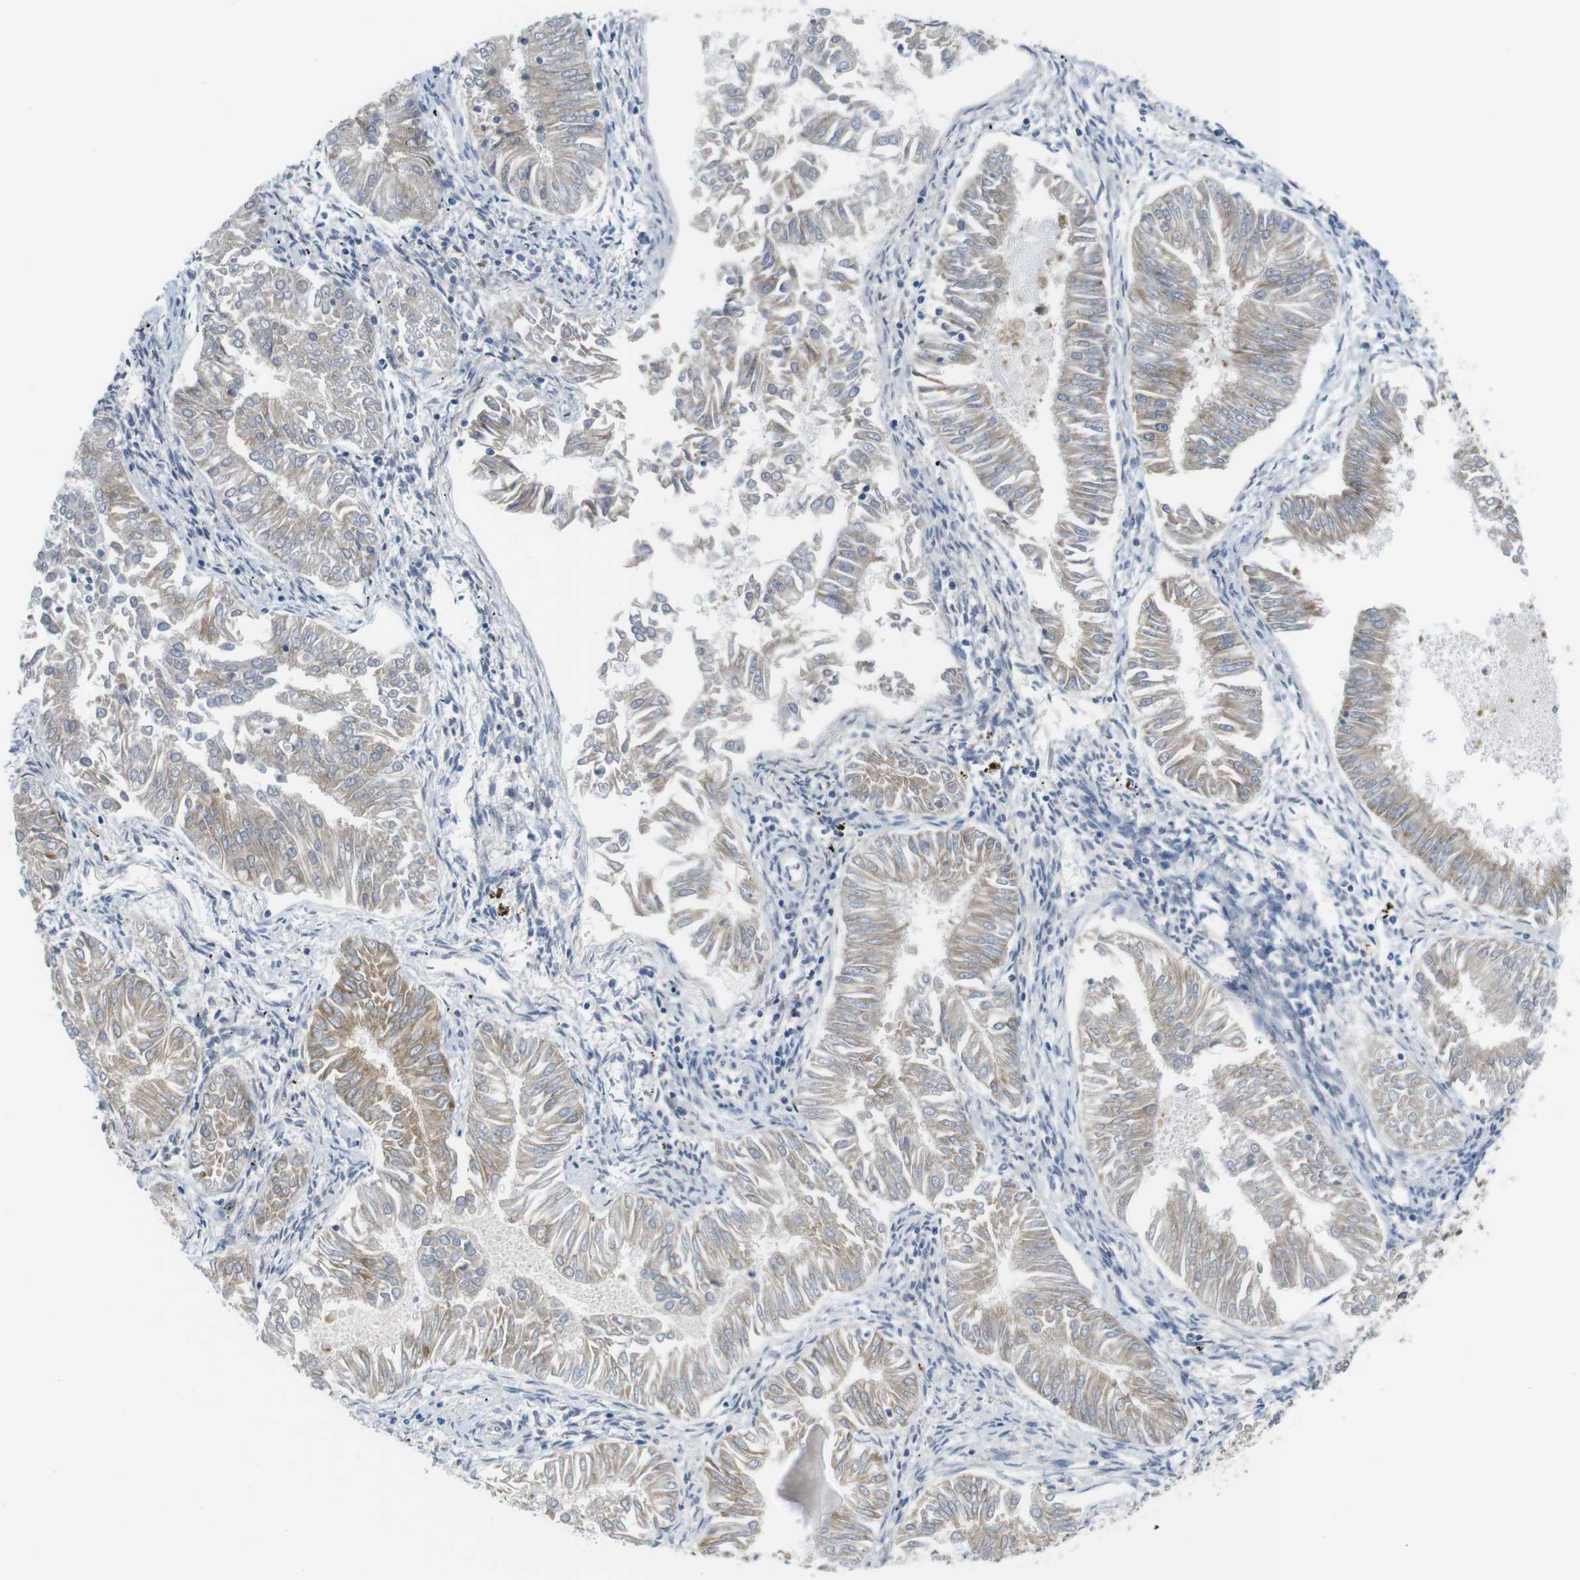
{"staining": {"intensity": "negative", "quantity": "none", "location": "none"}, "tissue": "endometrial cancer", "cell_type": "Tumor cells", "image_type": "cancer", "snomed": [{"axis": "morphology", "description": "Adenocarcinoma, NOS"}, {"axis": "topography", "description": "Endometrium"}], "caption": "Tumor cells show no significant positivity in endometrial cancer.", "gene": "ERGIC3", "patient": {"sex": "female", "age": 53}}